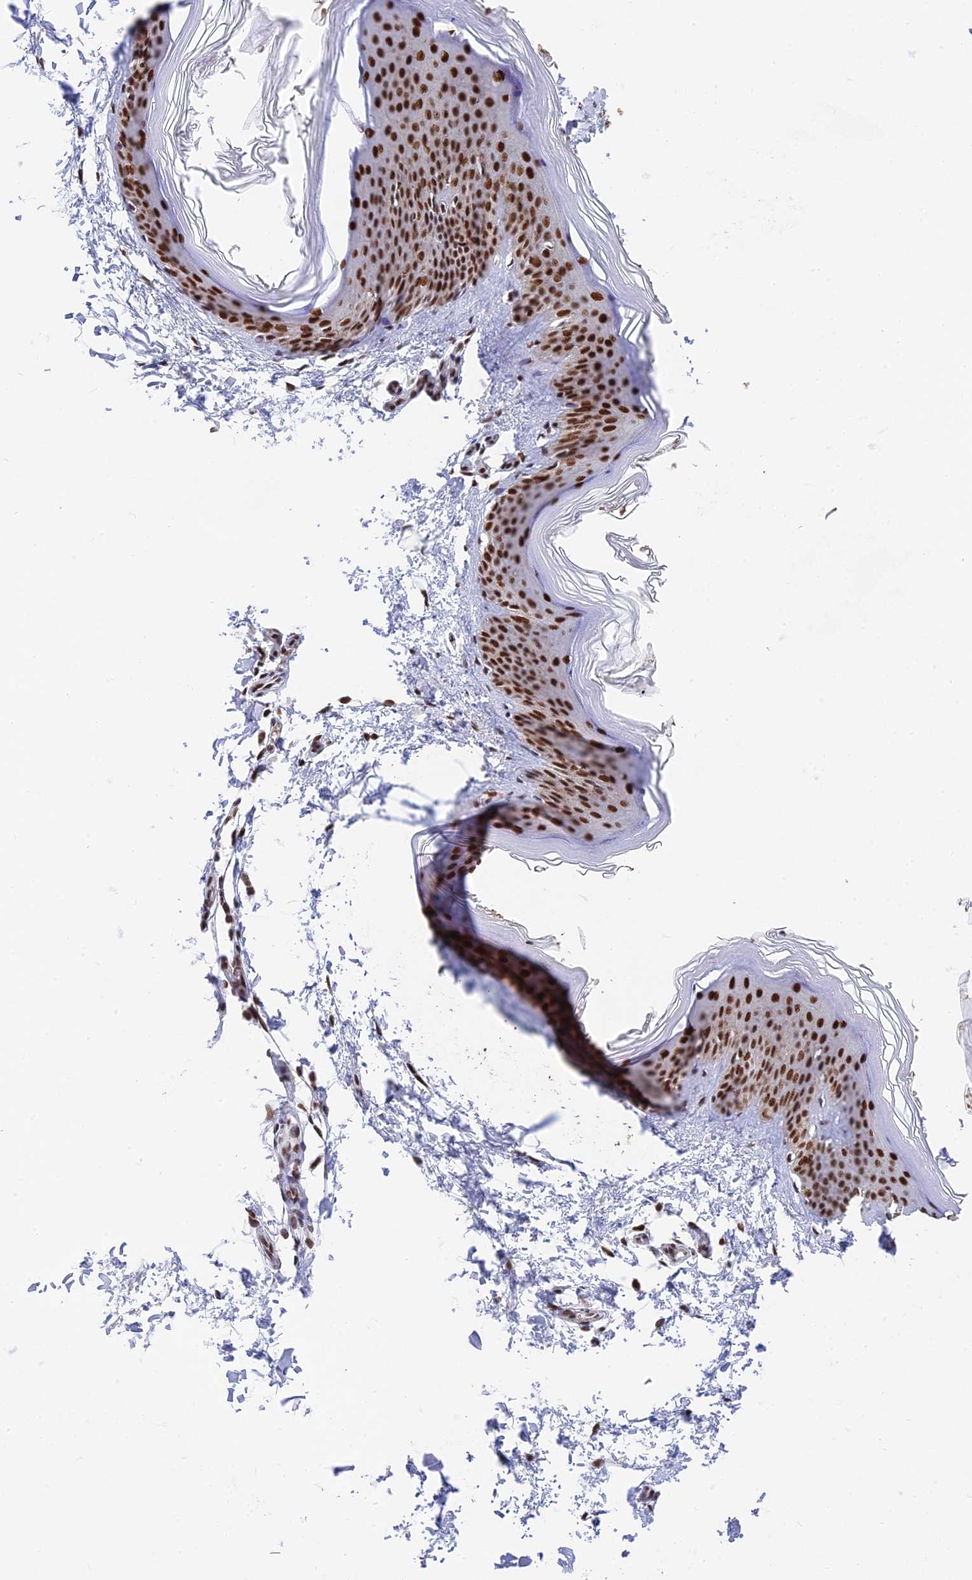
{"staining": {"intensity": "strong", "quantity": ">75%", "location": "nuclear"}, "tissue": "skin", "cell_type": "Fibroblasts", "image_type": "normal", "snomed": [{"axis": "morphology", "description": "Normal tissue, NOS"}, {"axis": "topography", "description": "Skin"}], "caption": "A photomicrograph showing strong nuclear expression in about >75% of fibroblasts in benign skin, as visualized by brown immunohistochemical staining.", "gene": "EEF1AKMT3", "patient": {"sex": "female", "age": 27}}